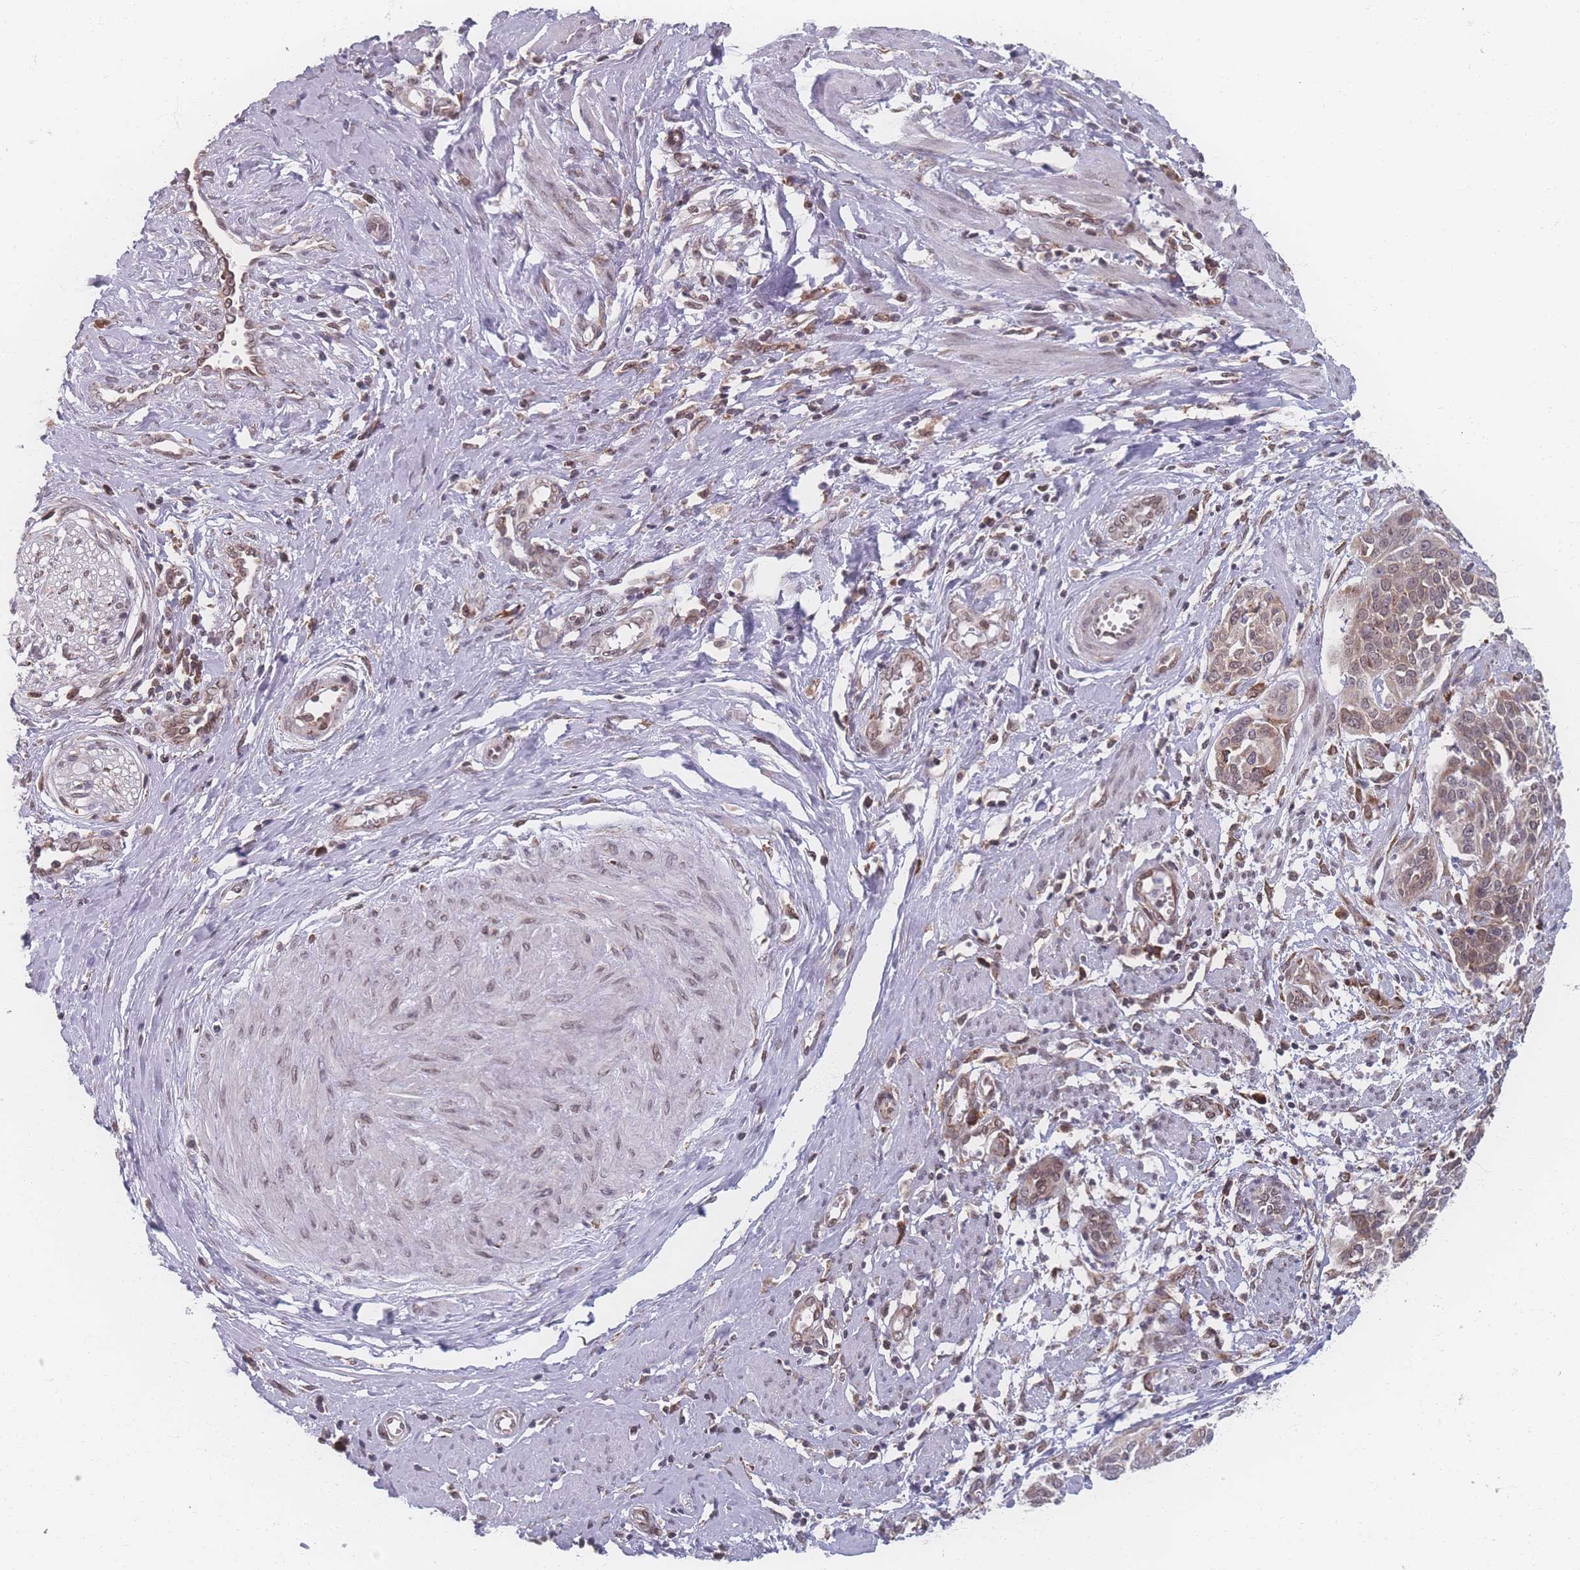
{"staining": {"intensity": "weak", "quantity": "25%-75%", "location": "cytoplasmic/membranous,nuclear"}, "tissue": "cervical cancer", "cell_type": "Tumor cells", "image_type": "cancer", "snomed": [{"axis": "morphology", "description": "Squamous cell carcinoma, NOS"}, {"axis": "topography", "description": "Cervix"}], "caption": "Tumor cells show low levels of weak cytoplasmic/membranous and nuclear staining in approximately 25%-75% of cells in cervical cancer (squamous cell carcinoma).", "gene": "ZC3H13", "patient": {"sex": "female", "age": 44}}